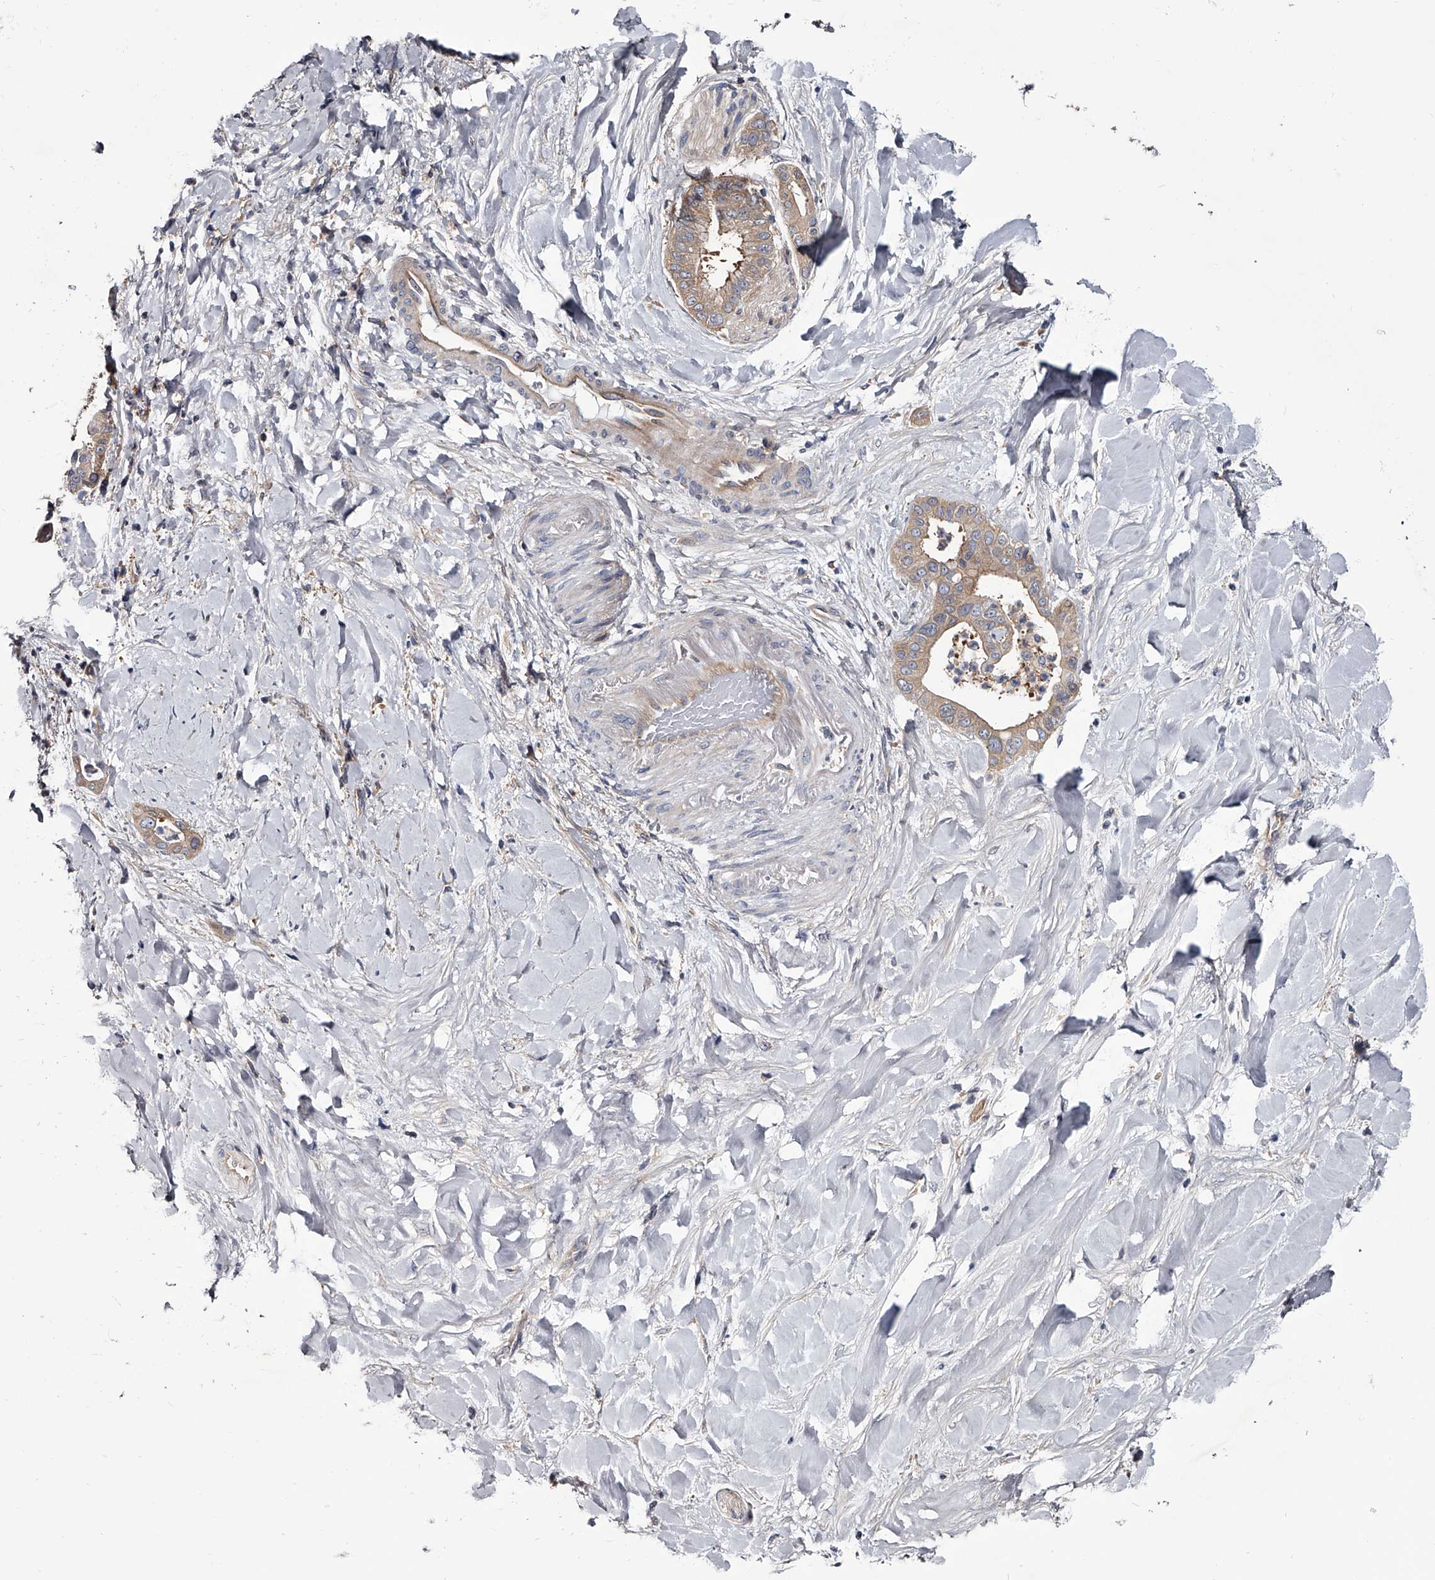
{"staining": {"intensity": "weak", "quantity": "<25%", "location": "cytoplasmic/membranous"}, "tissue": "liver cancer", "cell_type": "Tumor cells", "image_type": "cancer", "snomed": [{"axis": "morphology", "description": "Cholangiocarcinoma"}, {"axis": "topography", "description": "Liver"}], "caption": "DAB (3,3'-diaminobenzidine) immunohistochemical staining of human cholangiocarcinoma (liver) reveals no significant expression in tumor cells.", "gene": "GAPVD1", "patient": {"sex": "female", "age": 54}}